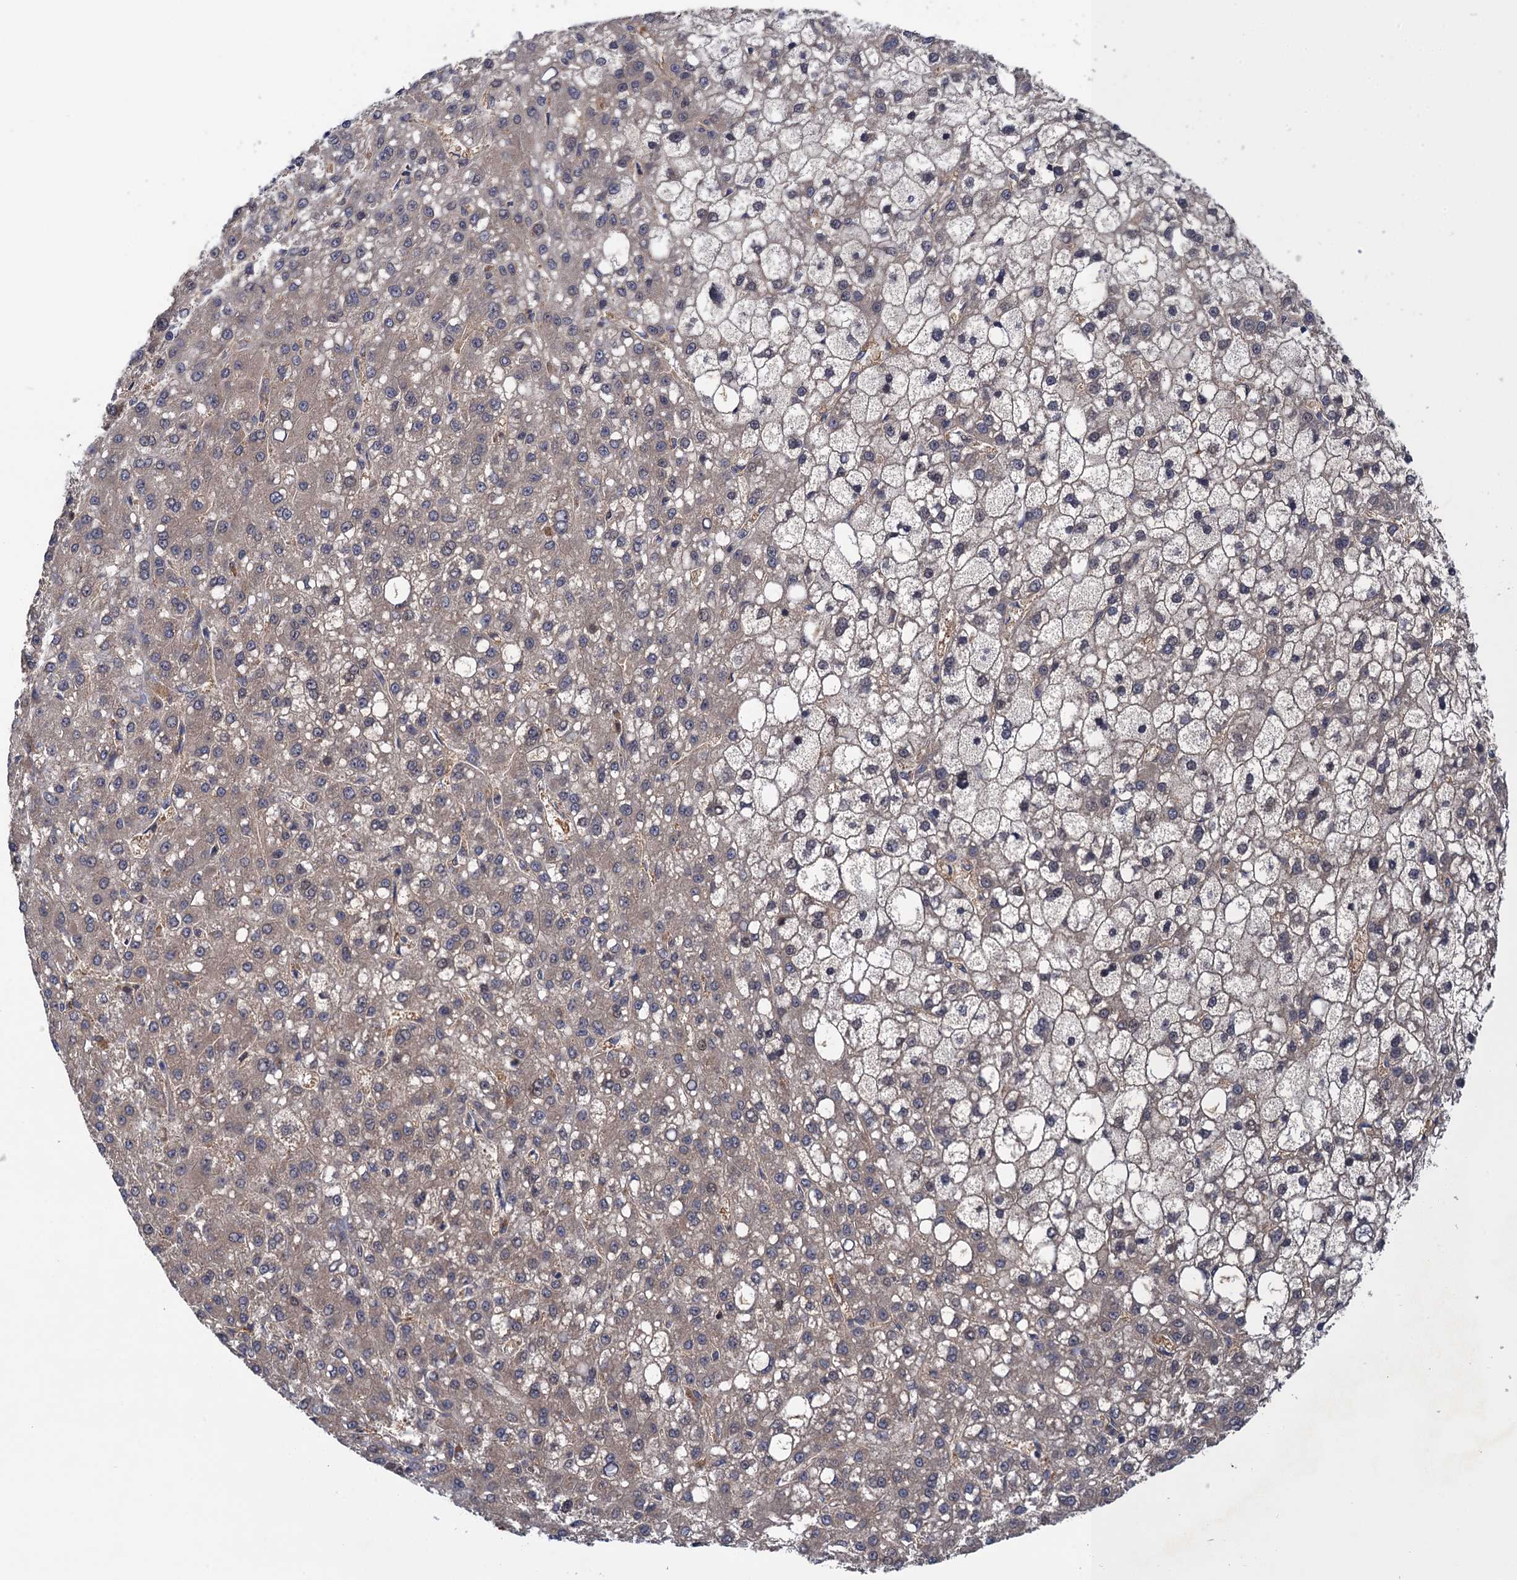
{"staining": {"intensity": "weak", "quantity": "<25%", "location": "cytoplasmic/membranous"}, "tissue": "liver cancer", "cell_type": "Tumor cells", "image_type": "cancer", "snomed": [{"axis": "morphology", "description": "Carcinoma, Hepatocellular, NOS"}, {"axis": "topography", "description": "Liver"}], "caption": "Protein analysis of liver cancer demonstrates no significant staining in tumor cells.", "gene": "NEK8", "patient": {"sex": "male", "age": 67}}